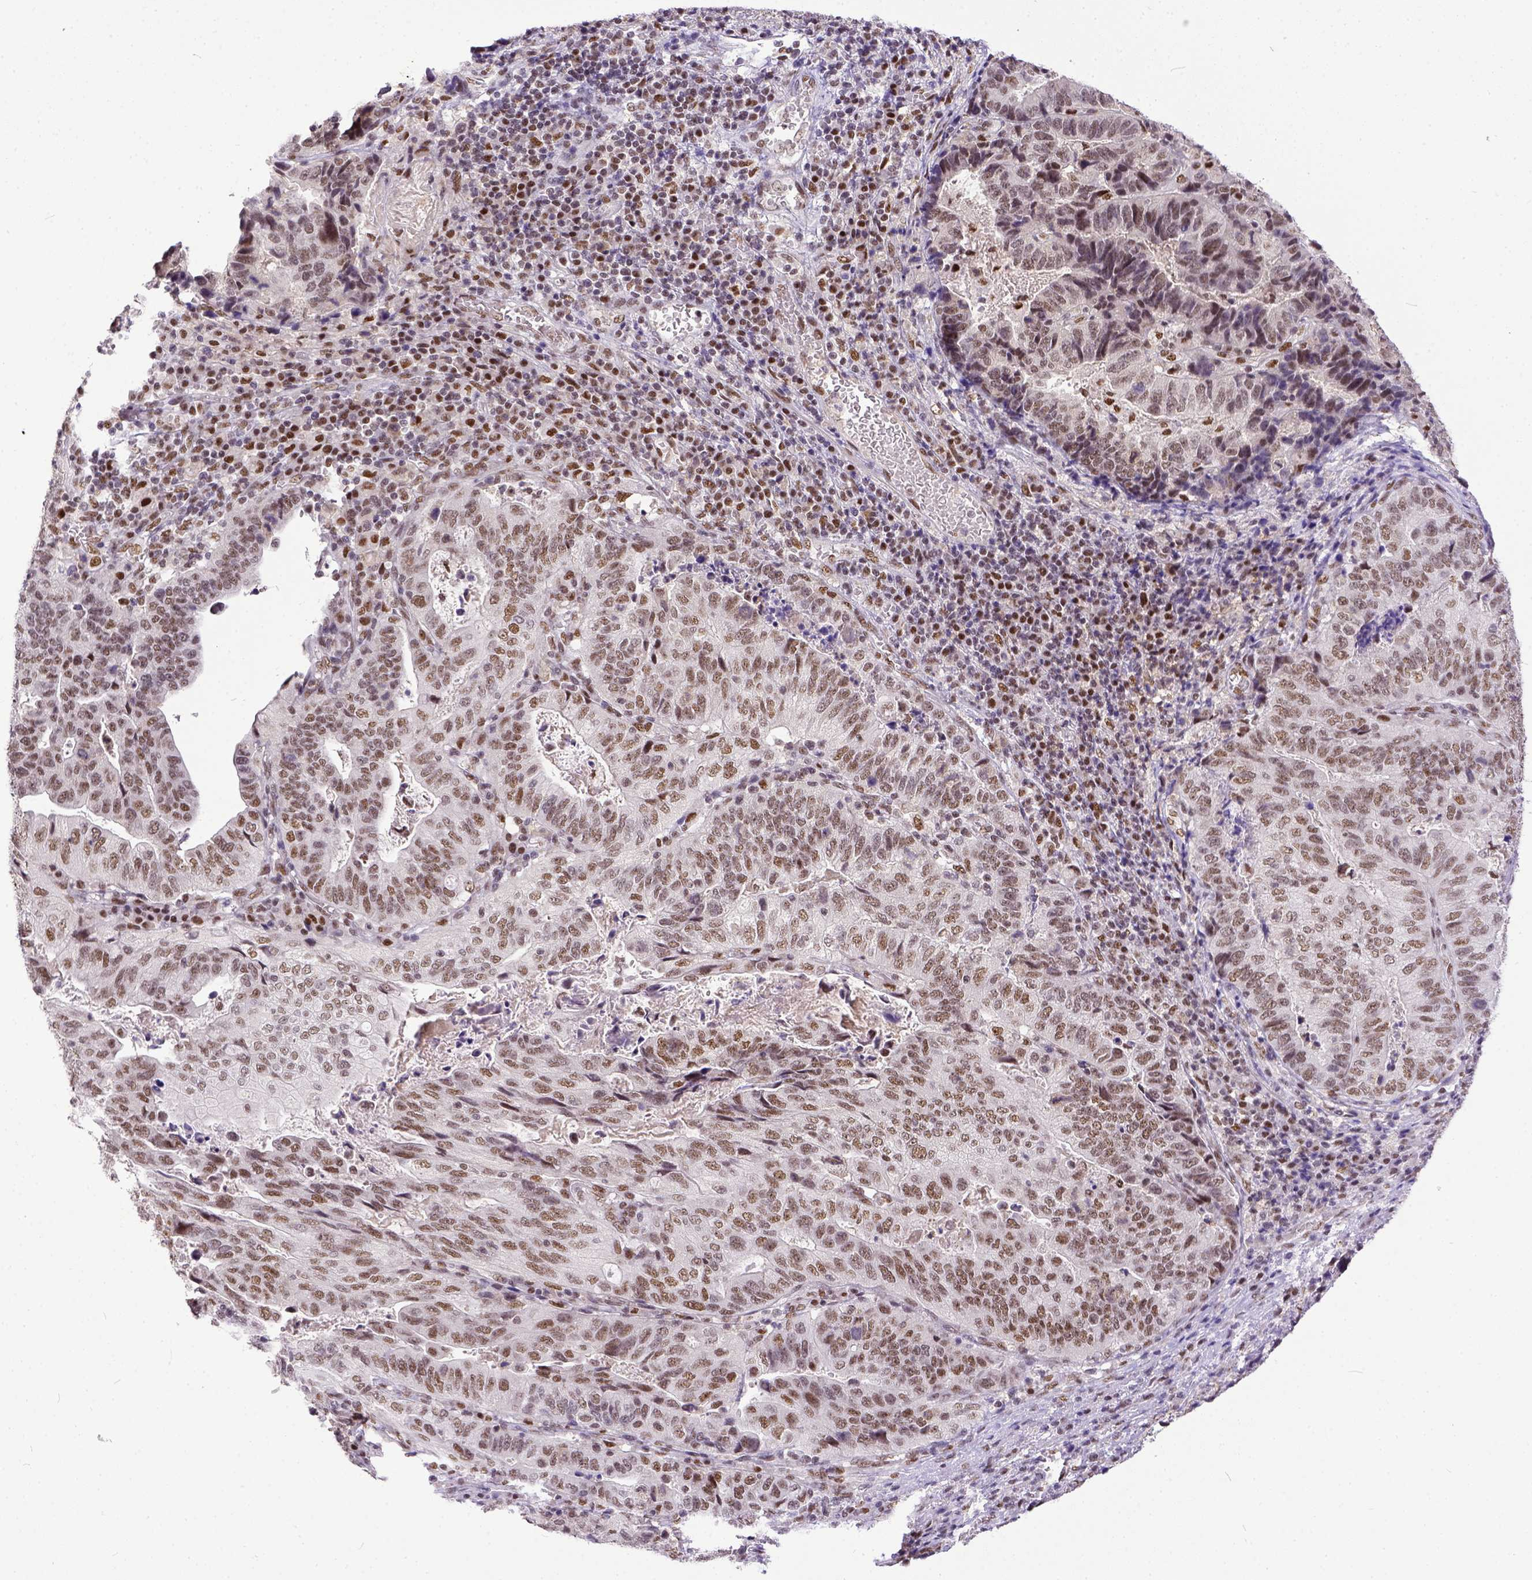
{"staining": {"intensity": "moderate", "quantity": ">75%", "location": "nuclear"}, "tissue": "stomach cancer", "cell_type": "Tumor cells", "image_type": "cancer", "snomed": [{"axis": "morphology", "description": "Adenocarcinoma, NOS"}, {"axis": "topography", "description": "Stomach, upper"}], "caption": "This is a micrograph of IHC staining of adenocarcinoma (stomach), which shows moderate positivity in the nuclear of tumor cells.", "gene": "ERCC1", "patient": {"sex": "female", "age": 67}}